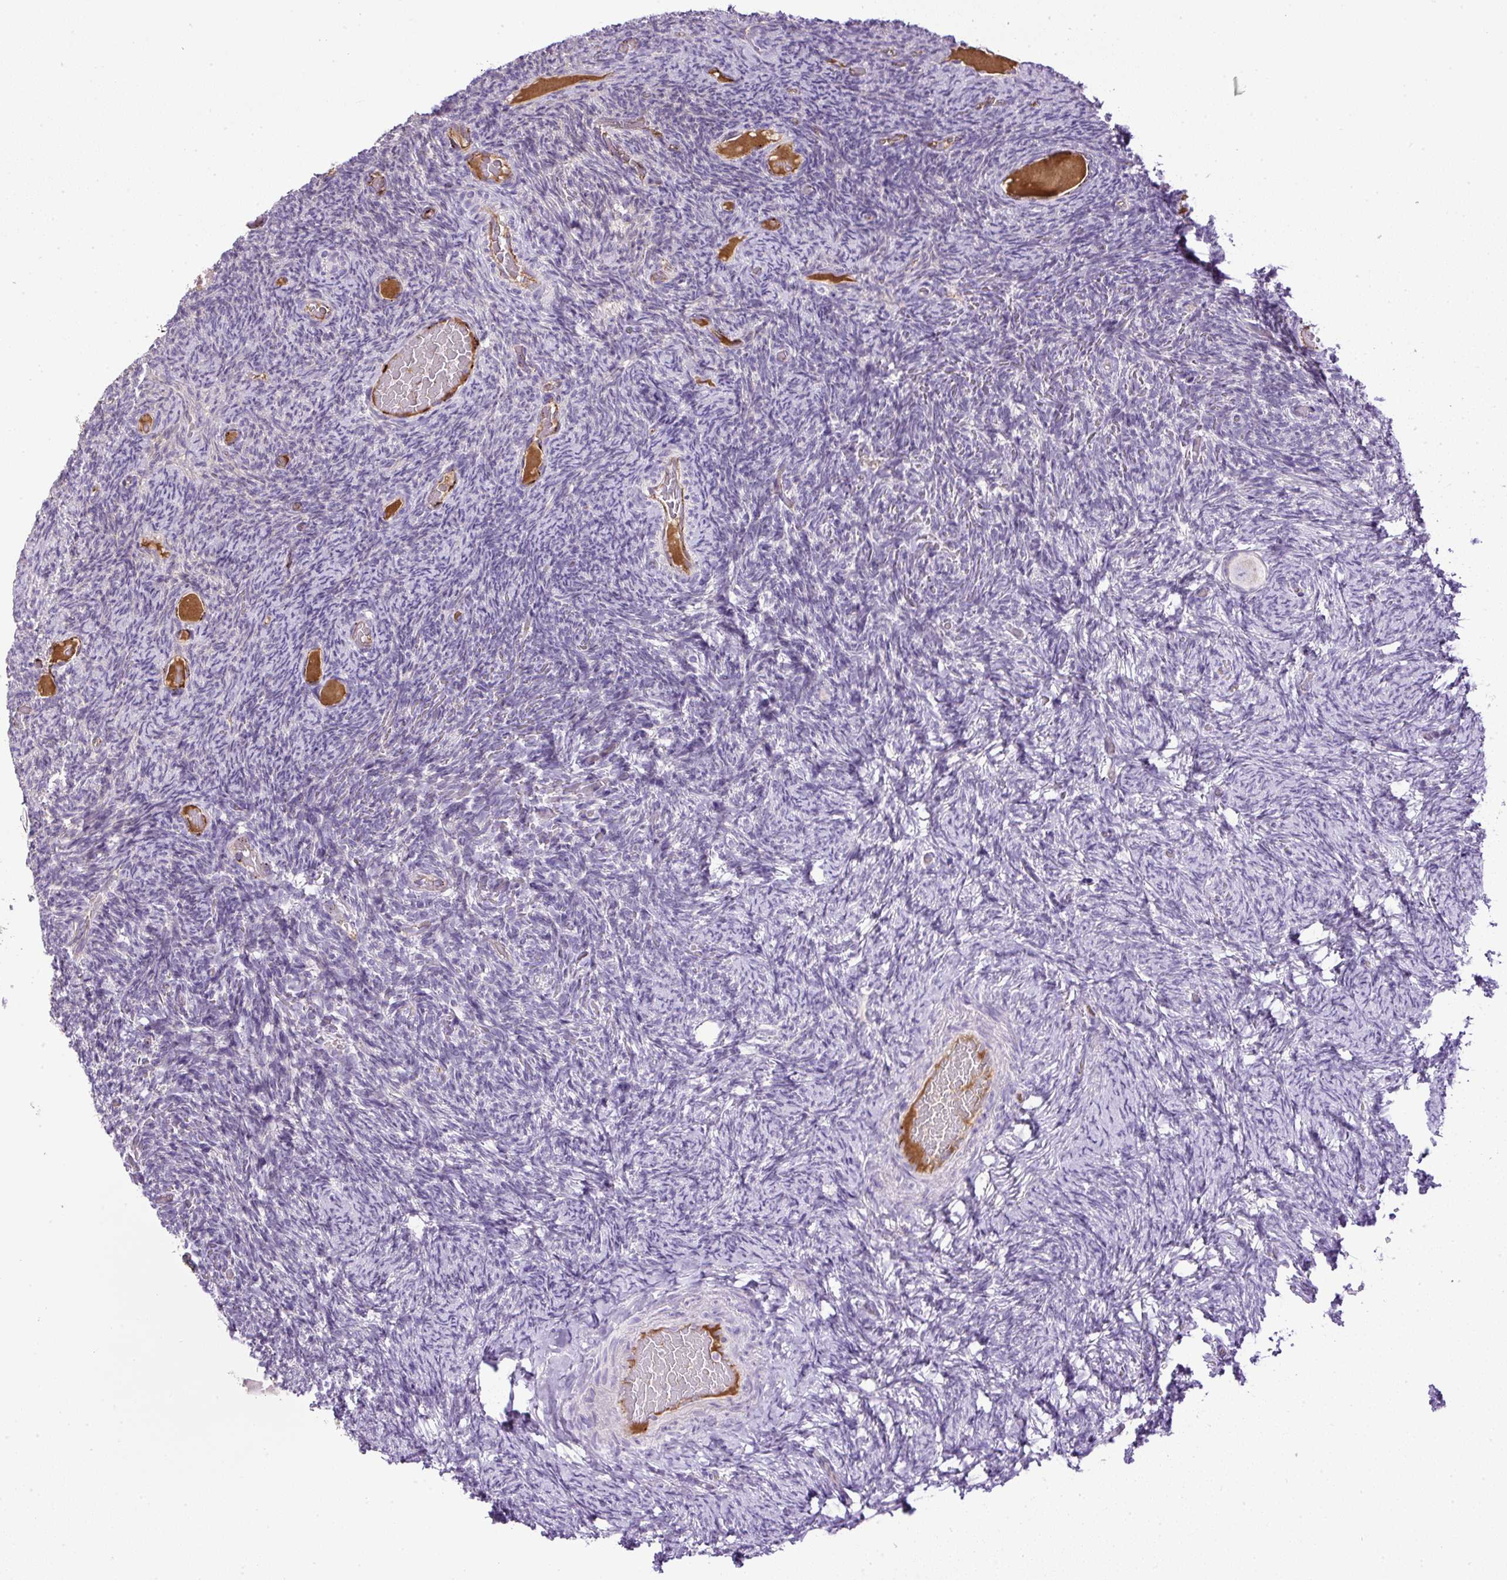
{"staining": {"intensity": "negative", "quantity": "none", "location": "none"}, "tissue": "ovary", "cell_type": "Follicle cells", "image_type": "normal", "snomed": [{"axis": "morphology", "description": "Normal tissue, NOS"}, {"axis": "topography", "description": "Ovary"}], "caption": "DAB (3,3'-diaminobenzidine) immunohistochemical staining of unremarkable ovary shows no significant expression in follicle cells.", "gene": "LEFTY1", "patient": {"sex": "female", "age": 34}}